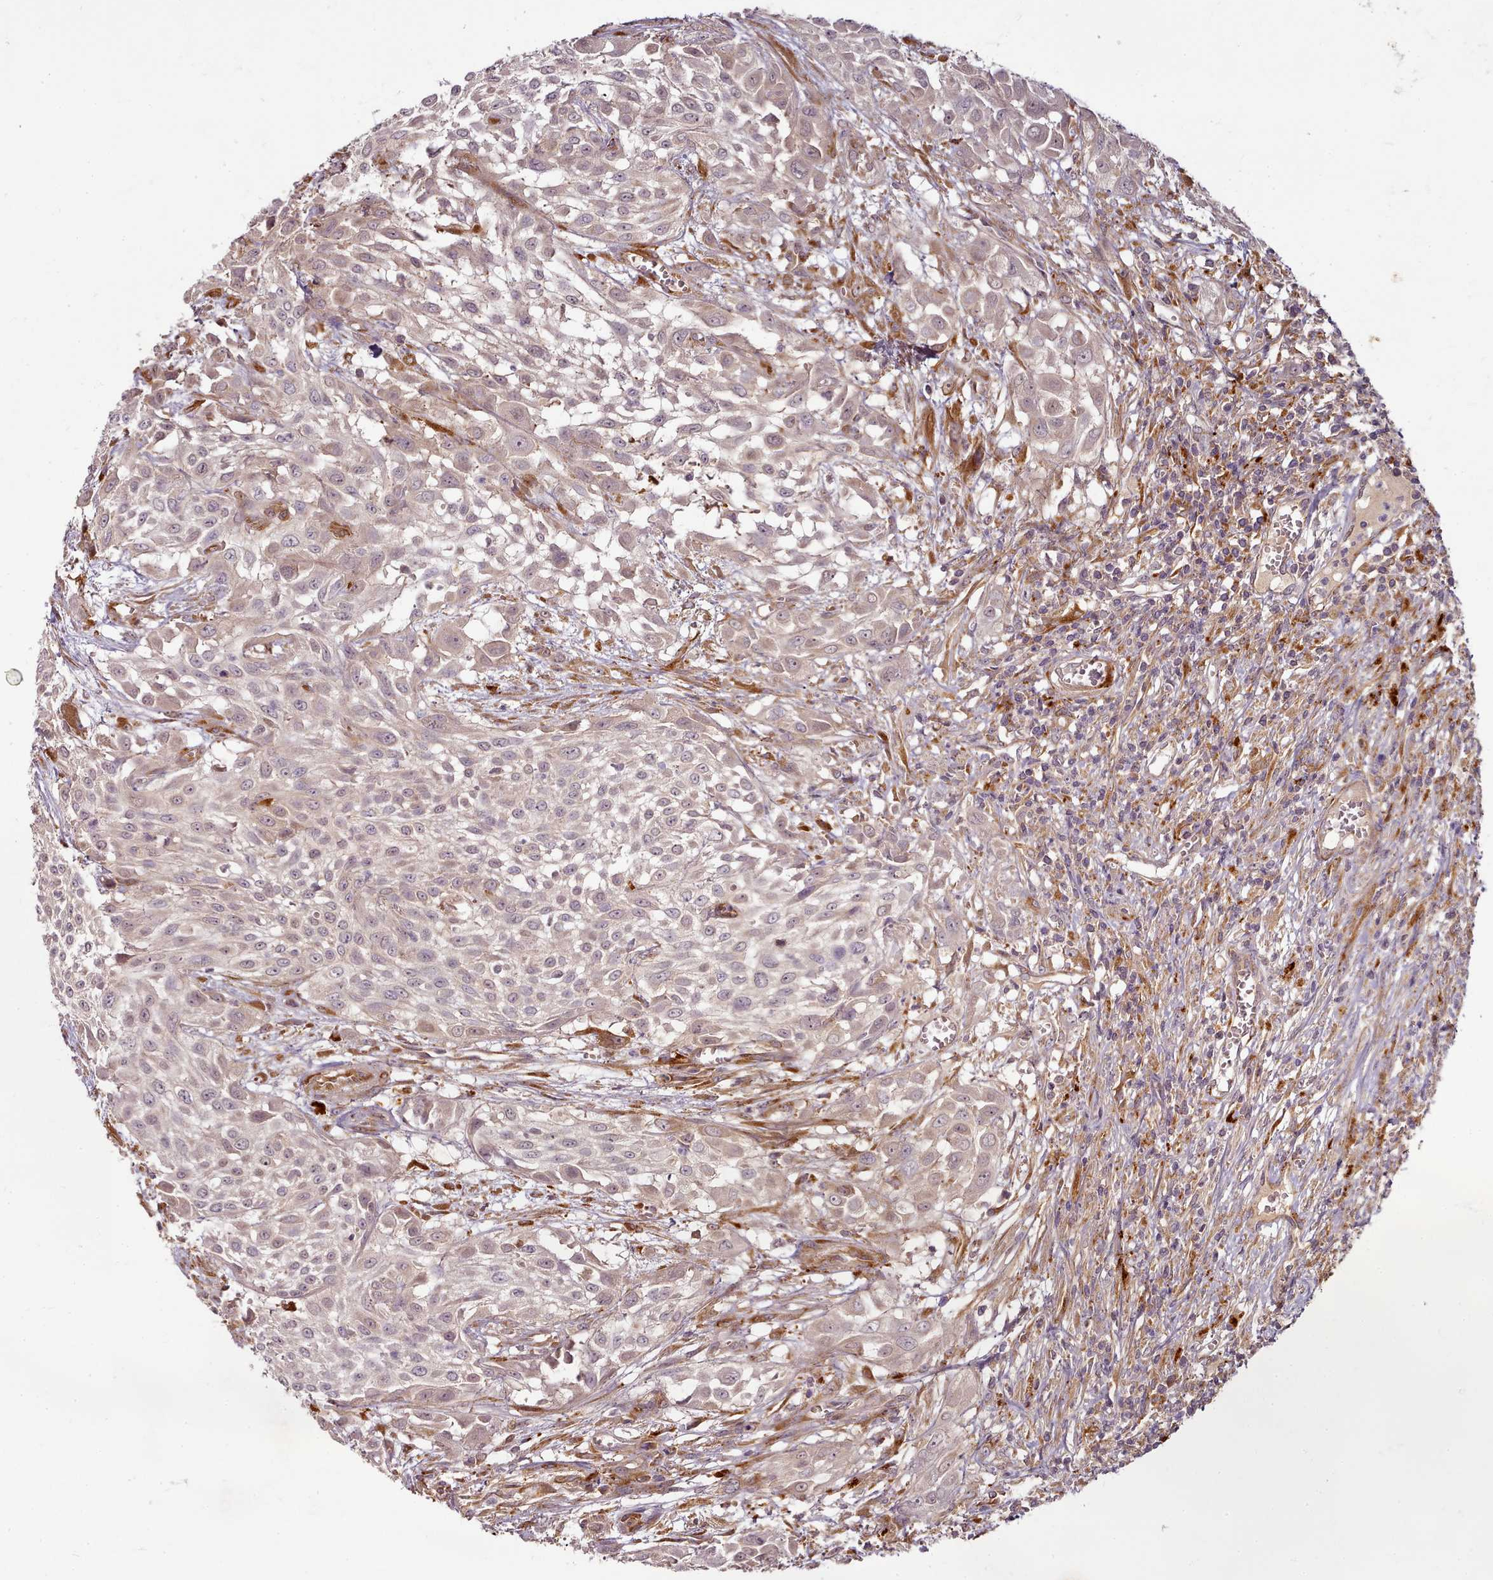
{"staining": {"intensity": "weak", "quantity": "25%-75%", "location": "cytoplasmic/membranous,nuclear"}, "tissue": "urothelial cancer", "cell_type": "Tumor cells", "image_type": "cancer", "snomed": [{"axis": "morphology", "description": "Urothelial carcinoma, High grade"}, {"axis": "topography", "description": "Urinary bladder"}], "caption": "Urothelial cancer was stained to show a protein in brown. There is low levels of weak cytoplasmic/membranous and nuclear positivity in approximately 25%-75% of tumor cells. (Stains: DAB in brown, nuclei in blue, Microscopy: brightfield microscopy at high magnification).", "gene": "C1QTNF5", "patient": {"sex": "male", "age": 57}}